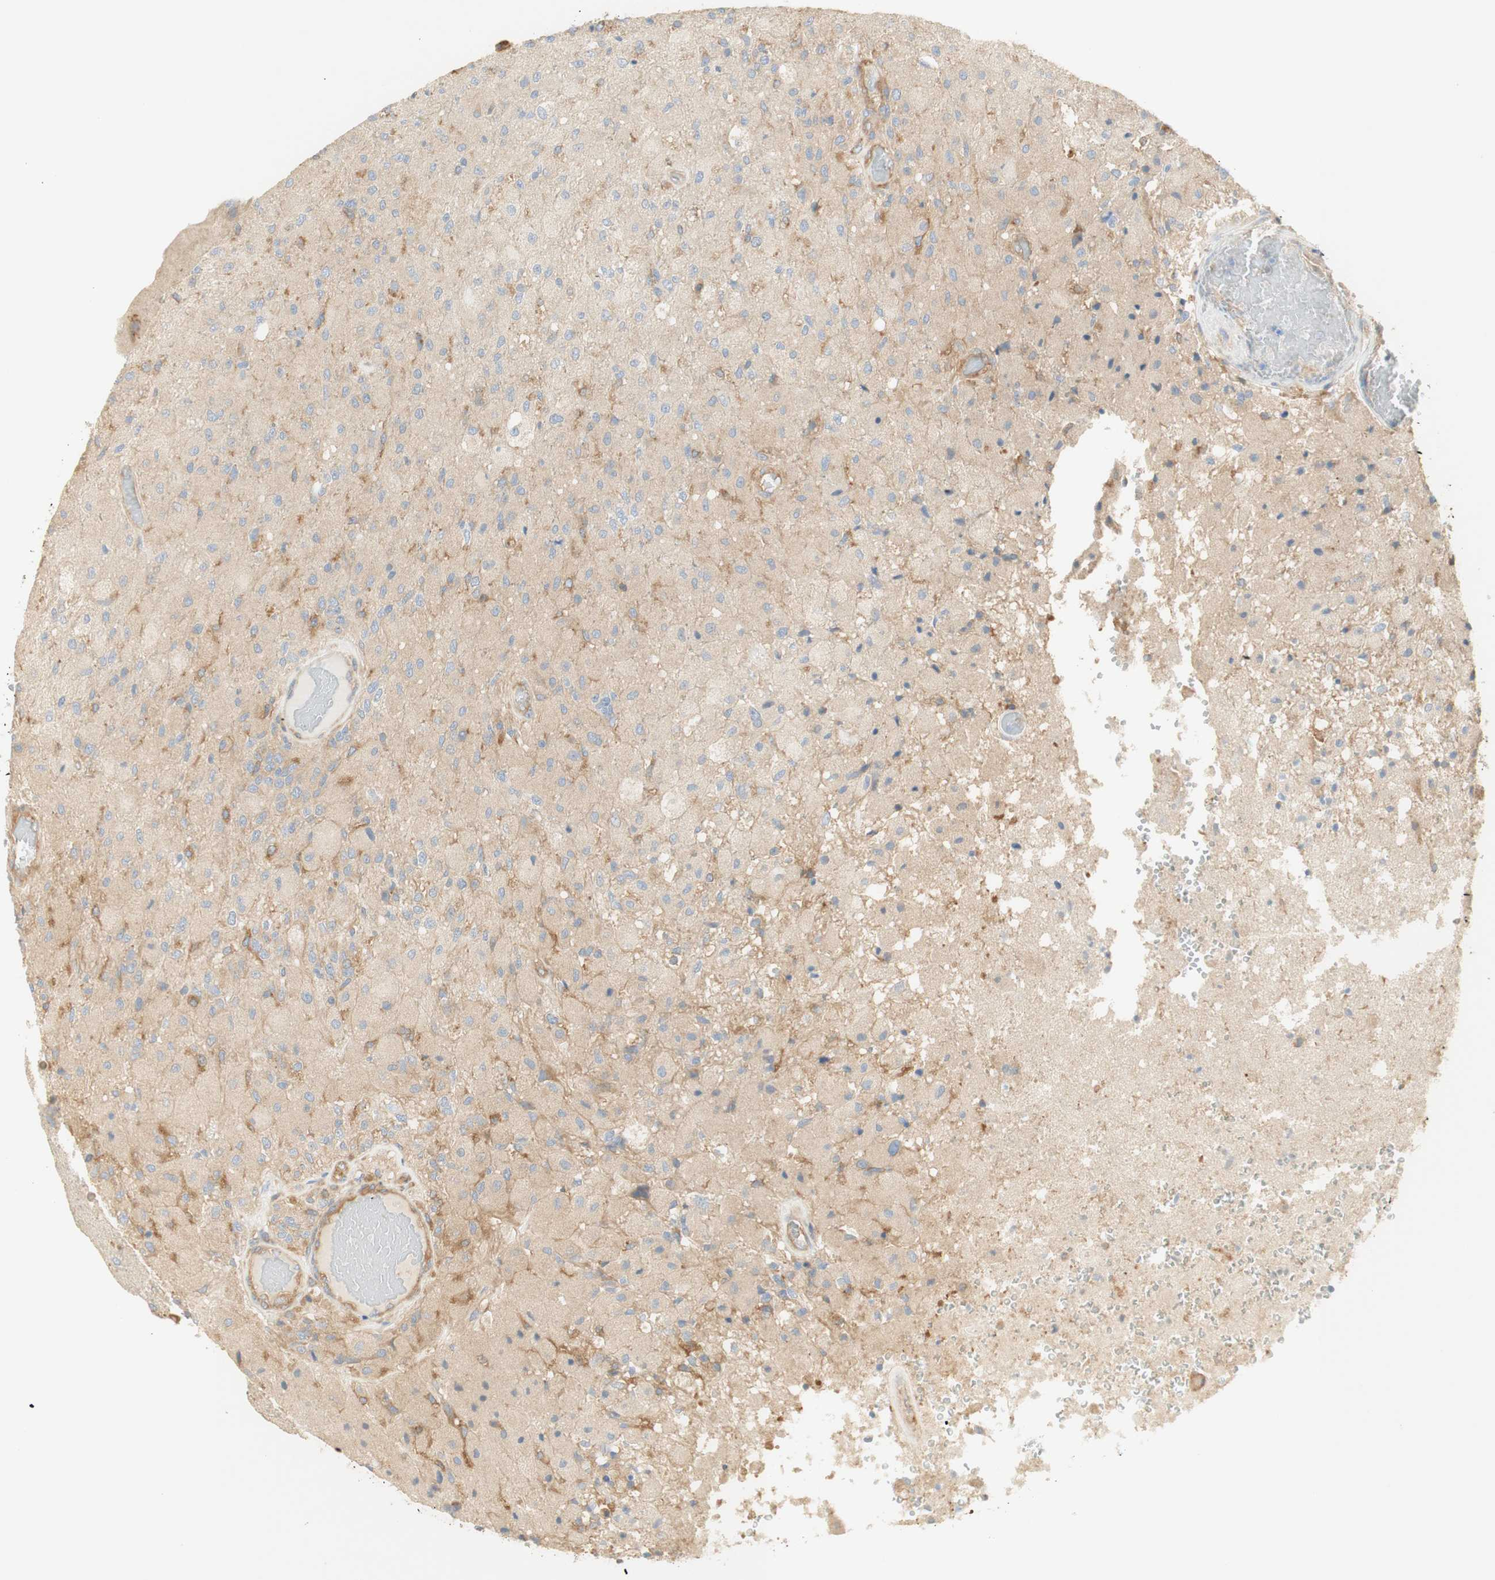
{"staining": {"intensity": "moderate", "quantity": "25%-75%", "location": "cytoplasmic/membranous"}, "tissue": "glioma", "cell_type": "Tumor cells", "image_type": "cancer", "snomed": [{"axis": "morphology", "description": "Normal tissue, NOS"}, {"axis": "morphology", "description": "Glioma, malignant, High grade"}, {"axis": "topography", "description": "Cerebral cortex"}], "caption": "This micrograph shows immunohistochemistry (IHC) staining of human glioma, with medium moderate cytoplasmic/membranous staining in approximately 25%-75% of tumor cells.", "gene": "IKBKG", "patient": {"sex": "male", "age": 77}}